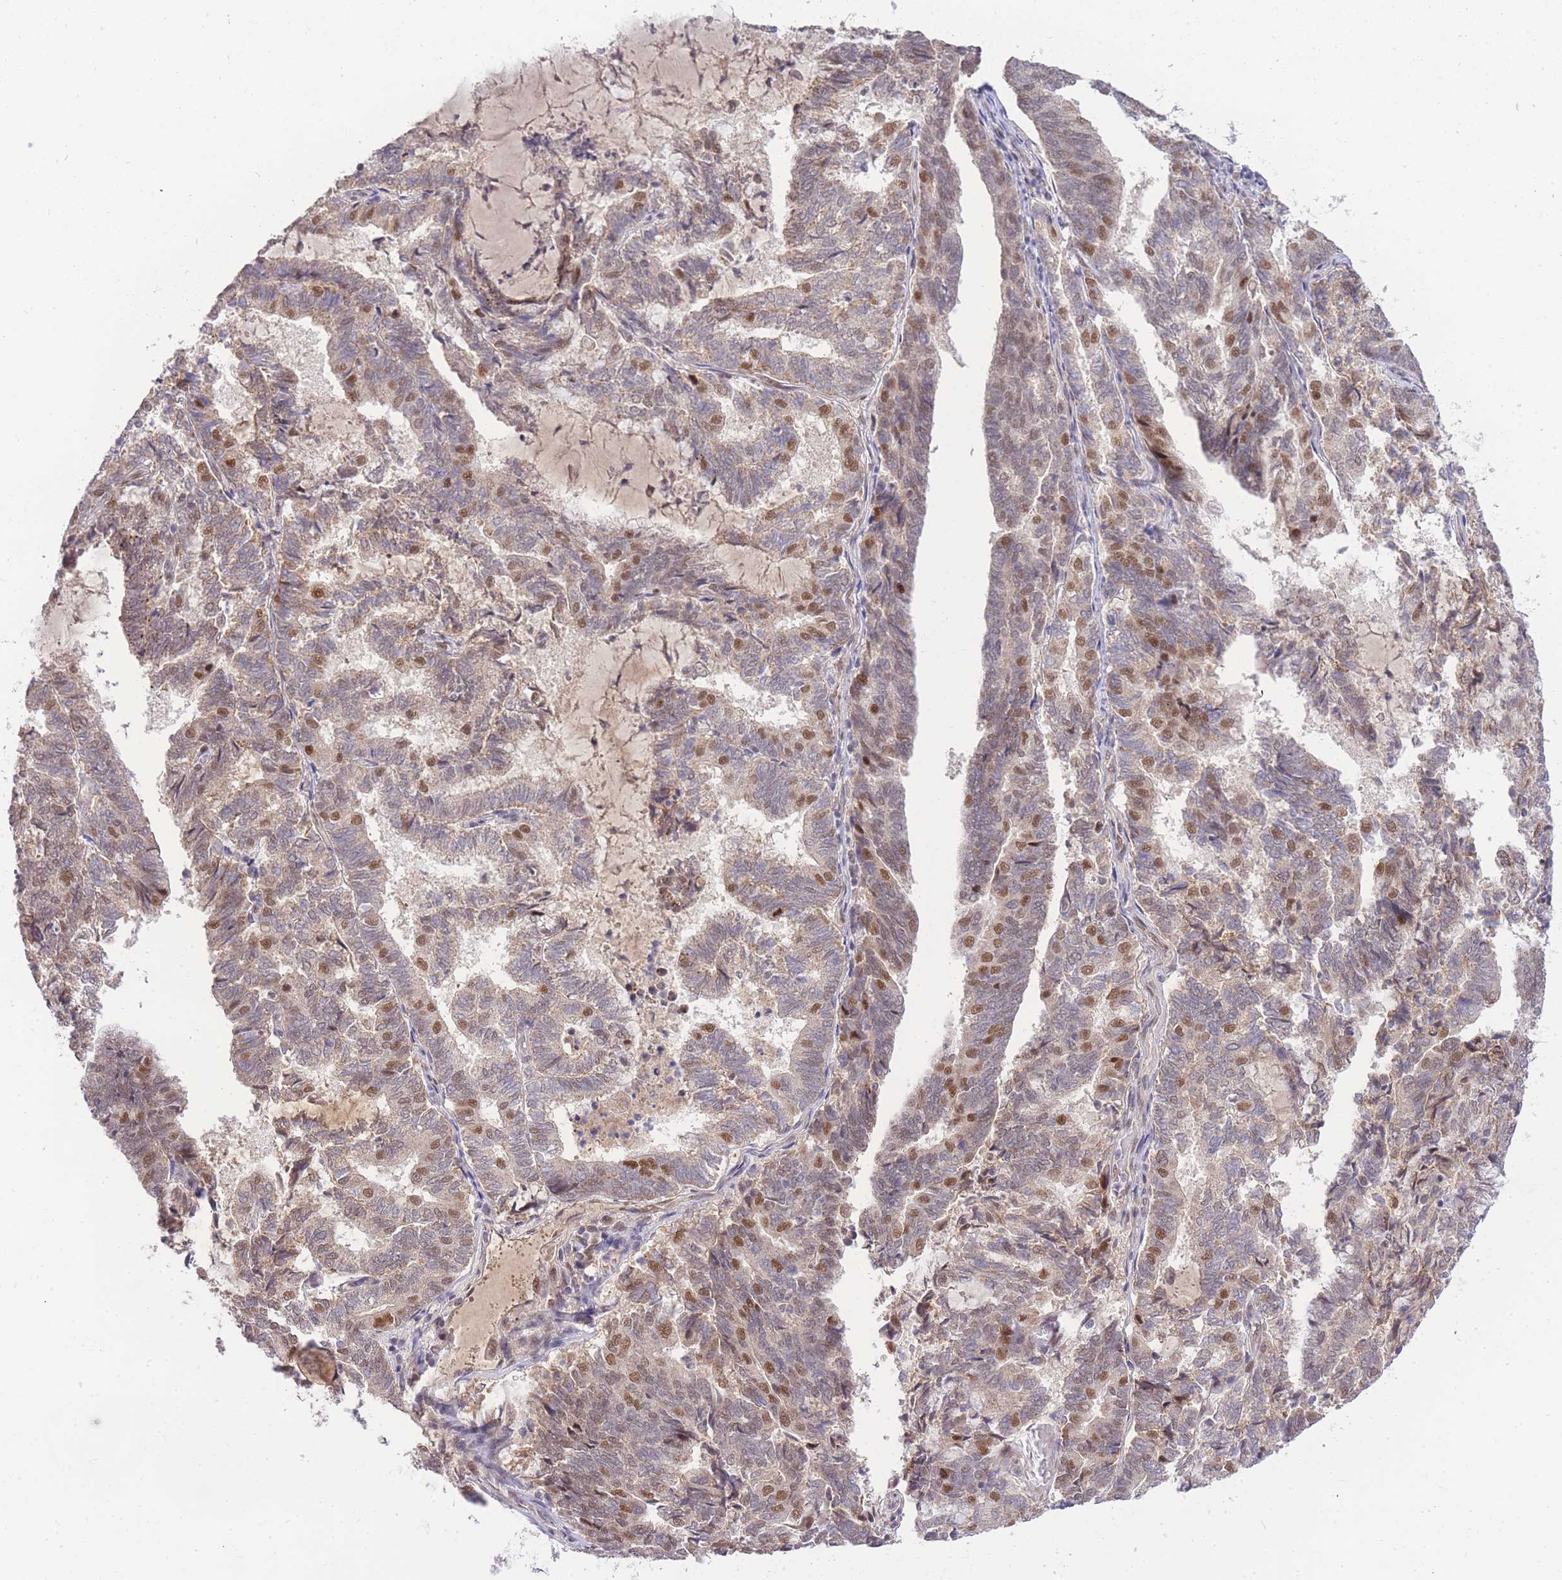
{"staining": {"intensity": "moderate", "quantity": "25%-75%", "location": "cytoplasmic/membranous,nuclear"}, "tissue": "endometrial cancer", "cell_type": "Tumor cells", "image_type": "cancer", "snomed": [{"axis": "morphology", "description": "Adenocarcinoma, NOS"}, {"axis": "topography", "description": "Endometrium"}], "caption": "Adenocarcinoma (endometrial) tissue shows moderate cytoplasmic/membranous and nuclear staining in about 25%-75% of tumor cells", "gene": "PUS10", "patient": {"sex": "female", "age": 80}}